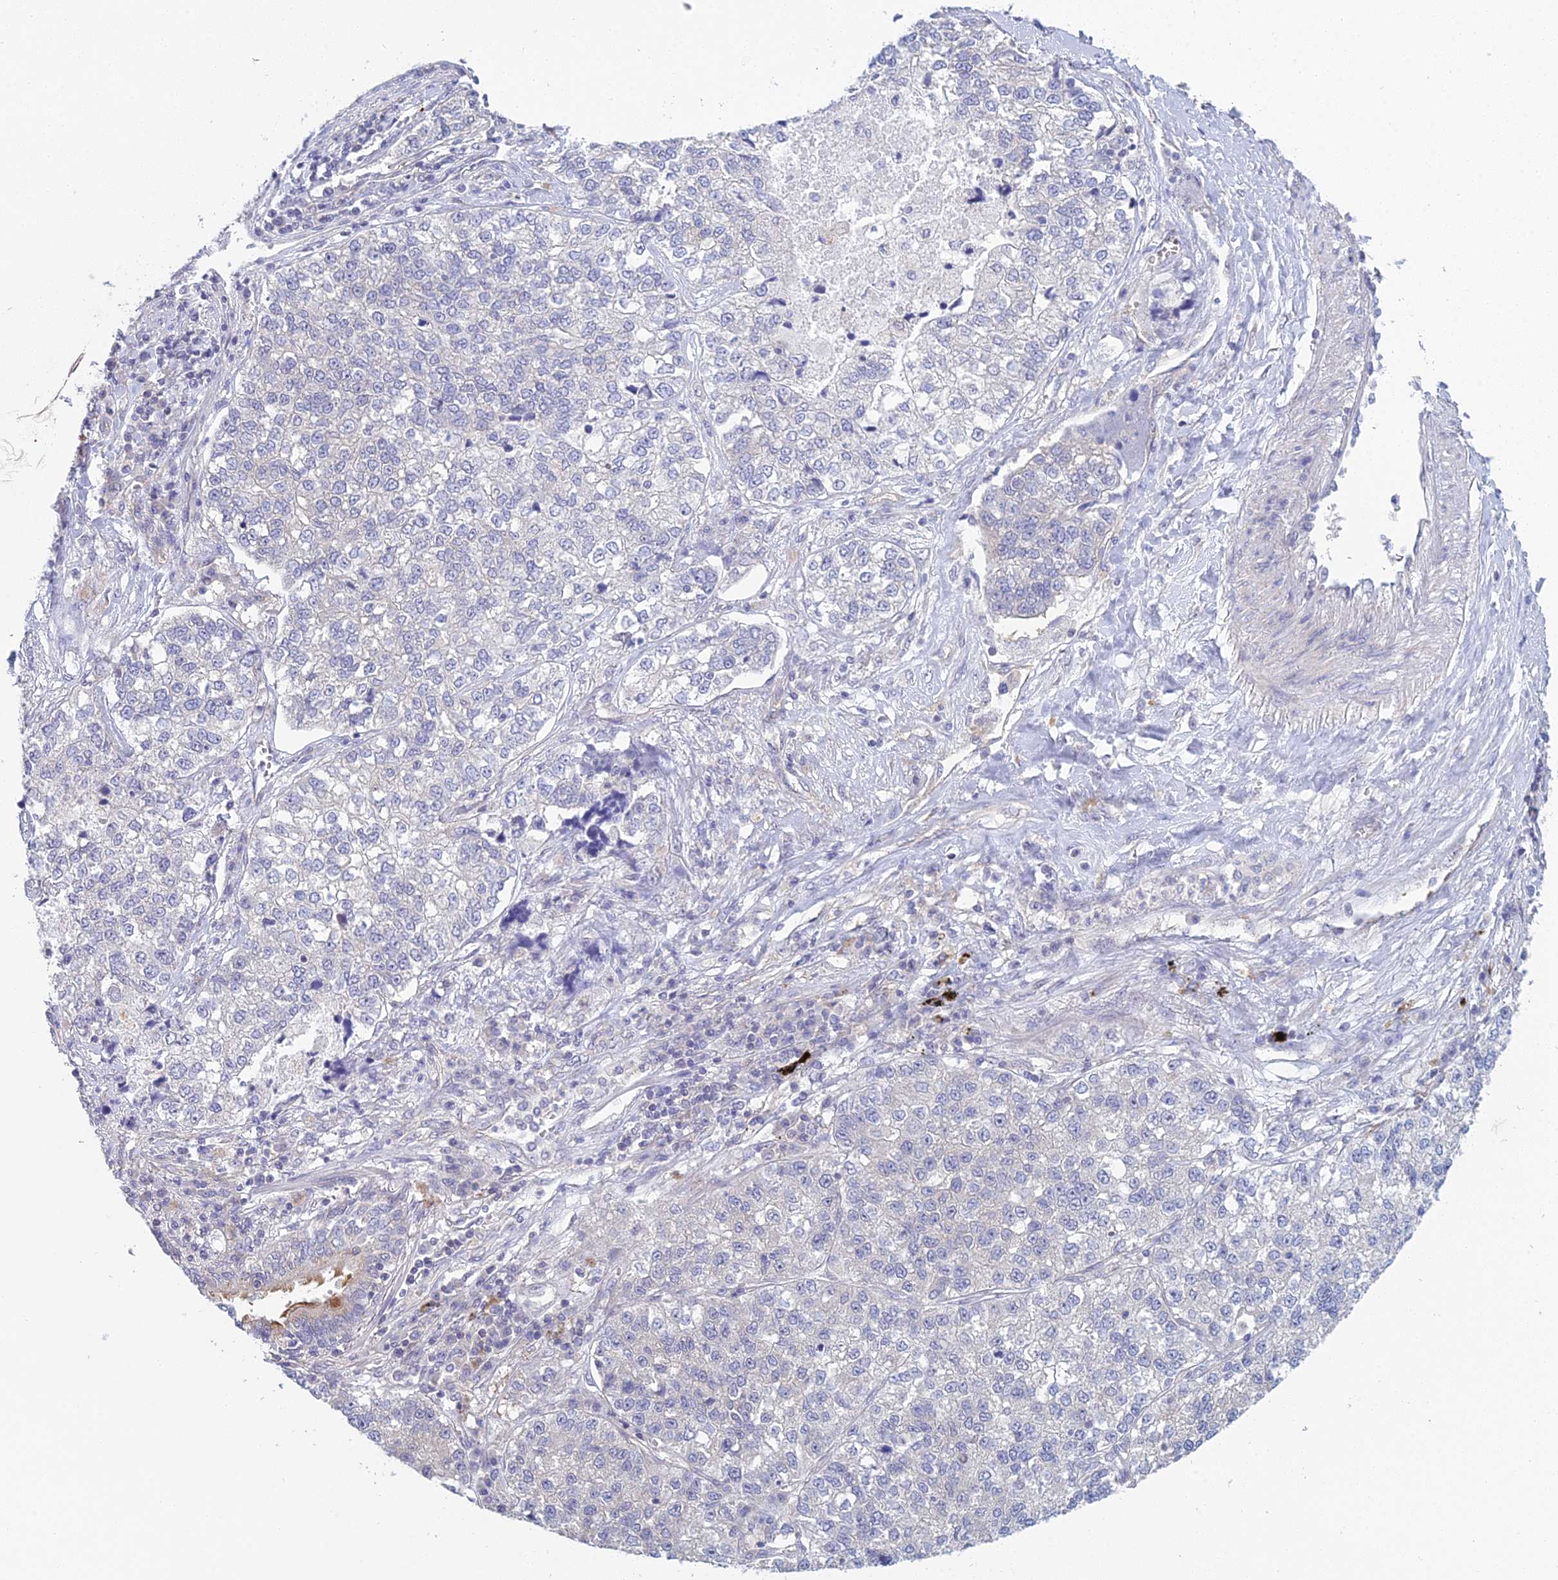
{"staining": {"intensity": "negative", "quantity": "none", "location": "none"}, "tissue": "lung cancer", "cell_type": "Tumor cells", "image_type": "cancer", "snomed": [{"axis": "morphology", "description": "Adenocarcinoma, NOS"}, {"axis": "topography", "description": "Lung"}], "caption": "Human lung adenocarcinoma stained for a protein using immunohistochemistry (IHC) shows no positivity in tumor cells.", "gene": "METTL26", "patient": {"sex": "male", "age": 49}}